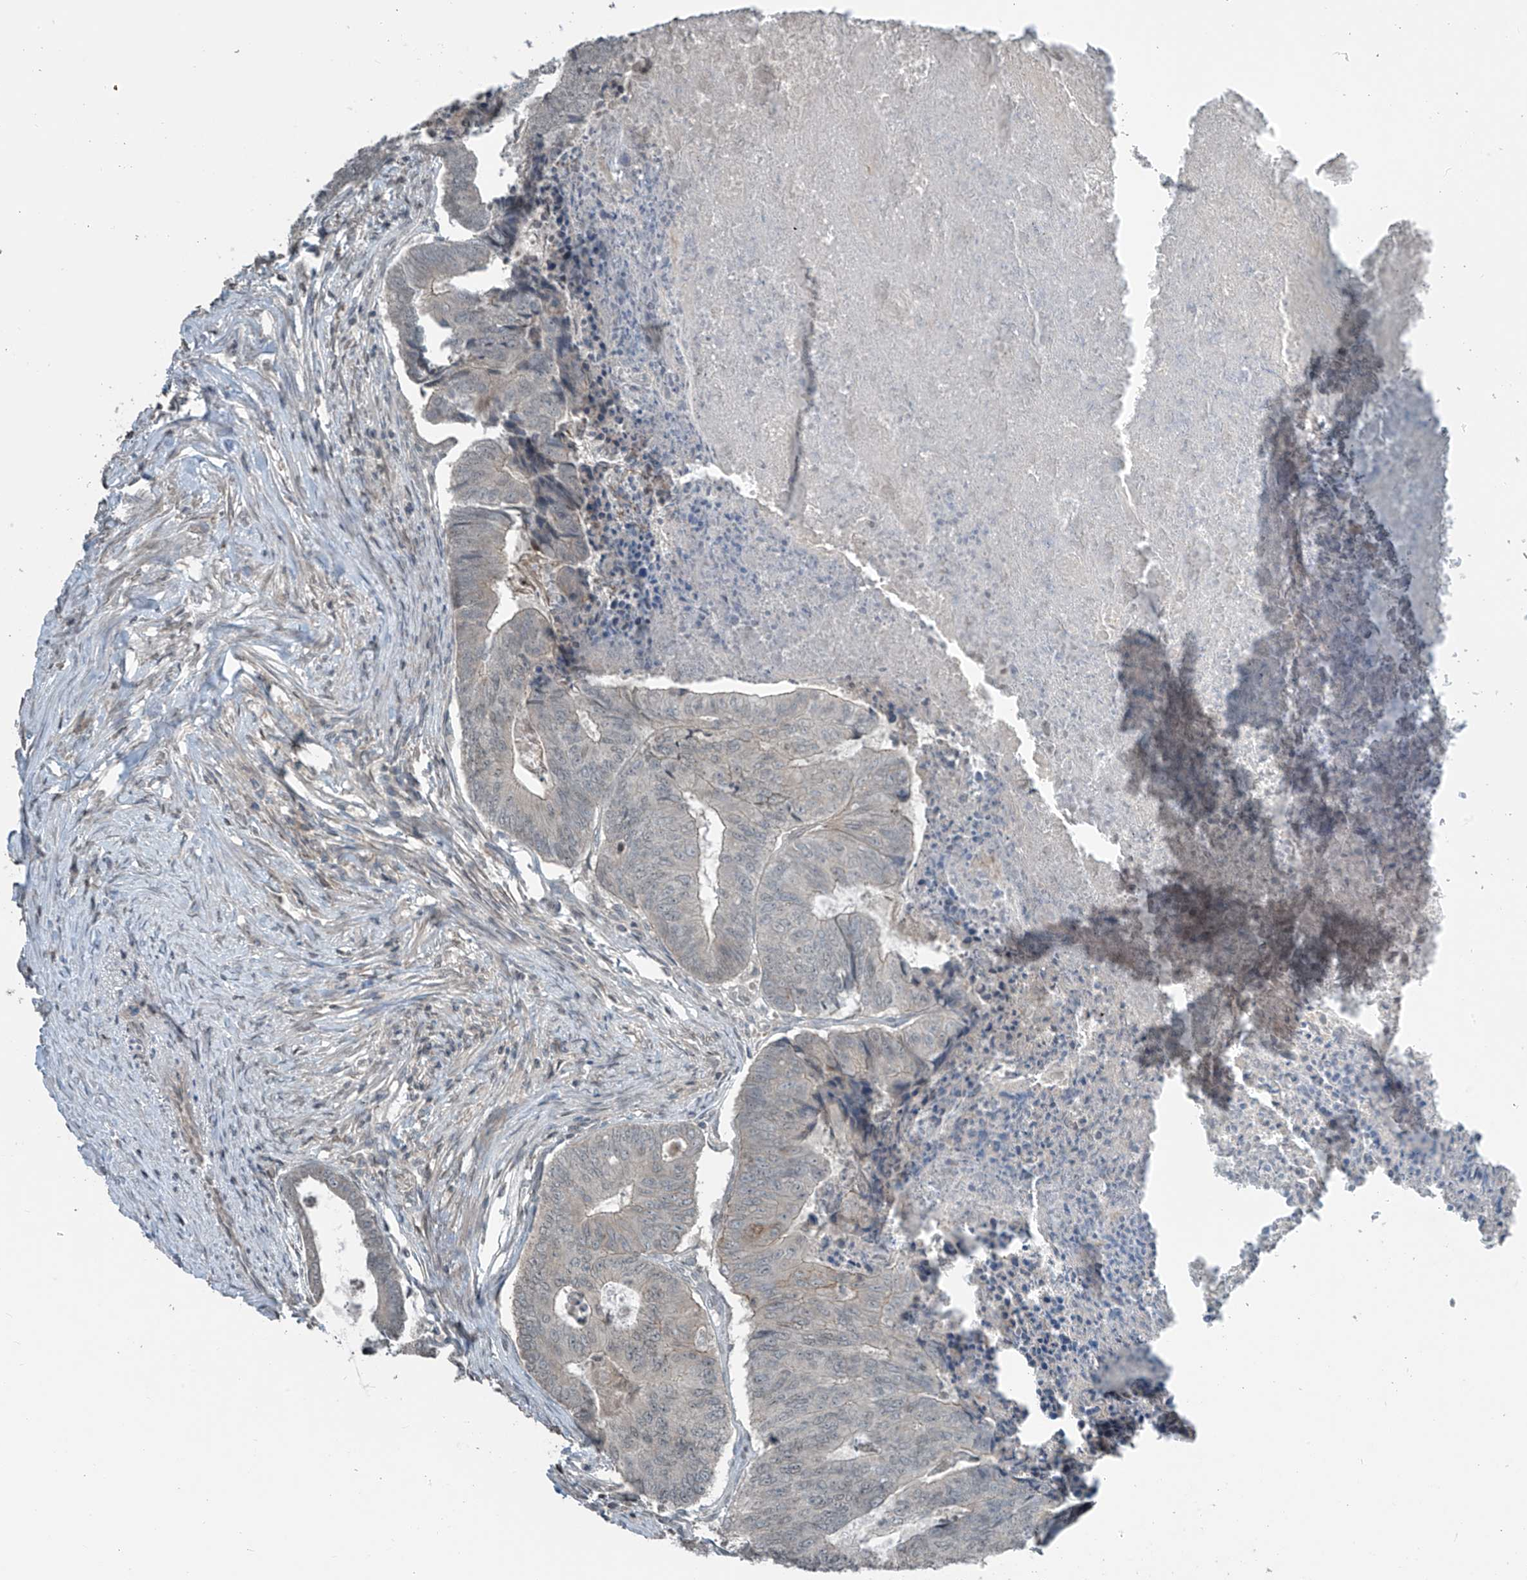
{"staining": {"intensity": "negative", "quantity": "none", "location": "none"}, "tissue": "colorectal cancer", "cell_type": "Tumor cells", "image_type": "cancer", "snomed": [{"axis": "morphology", "description": "Adenocarcinoma, NOS"}, {"axis": "topography", "description": "Colon"}], "caption": "A micrograph of human colorectal adenocarcinoma is negative for staining in tumor cells. (DAB (3,3'-diaminobenzidine) IHC, high magnification).", "gene": "HOXA11", "patient": {"sex": "female", "age": 67}}